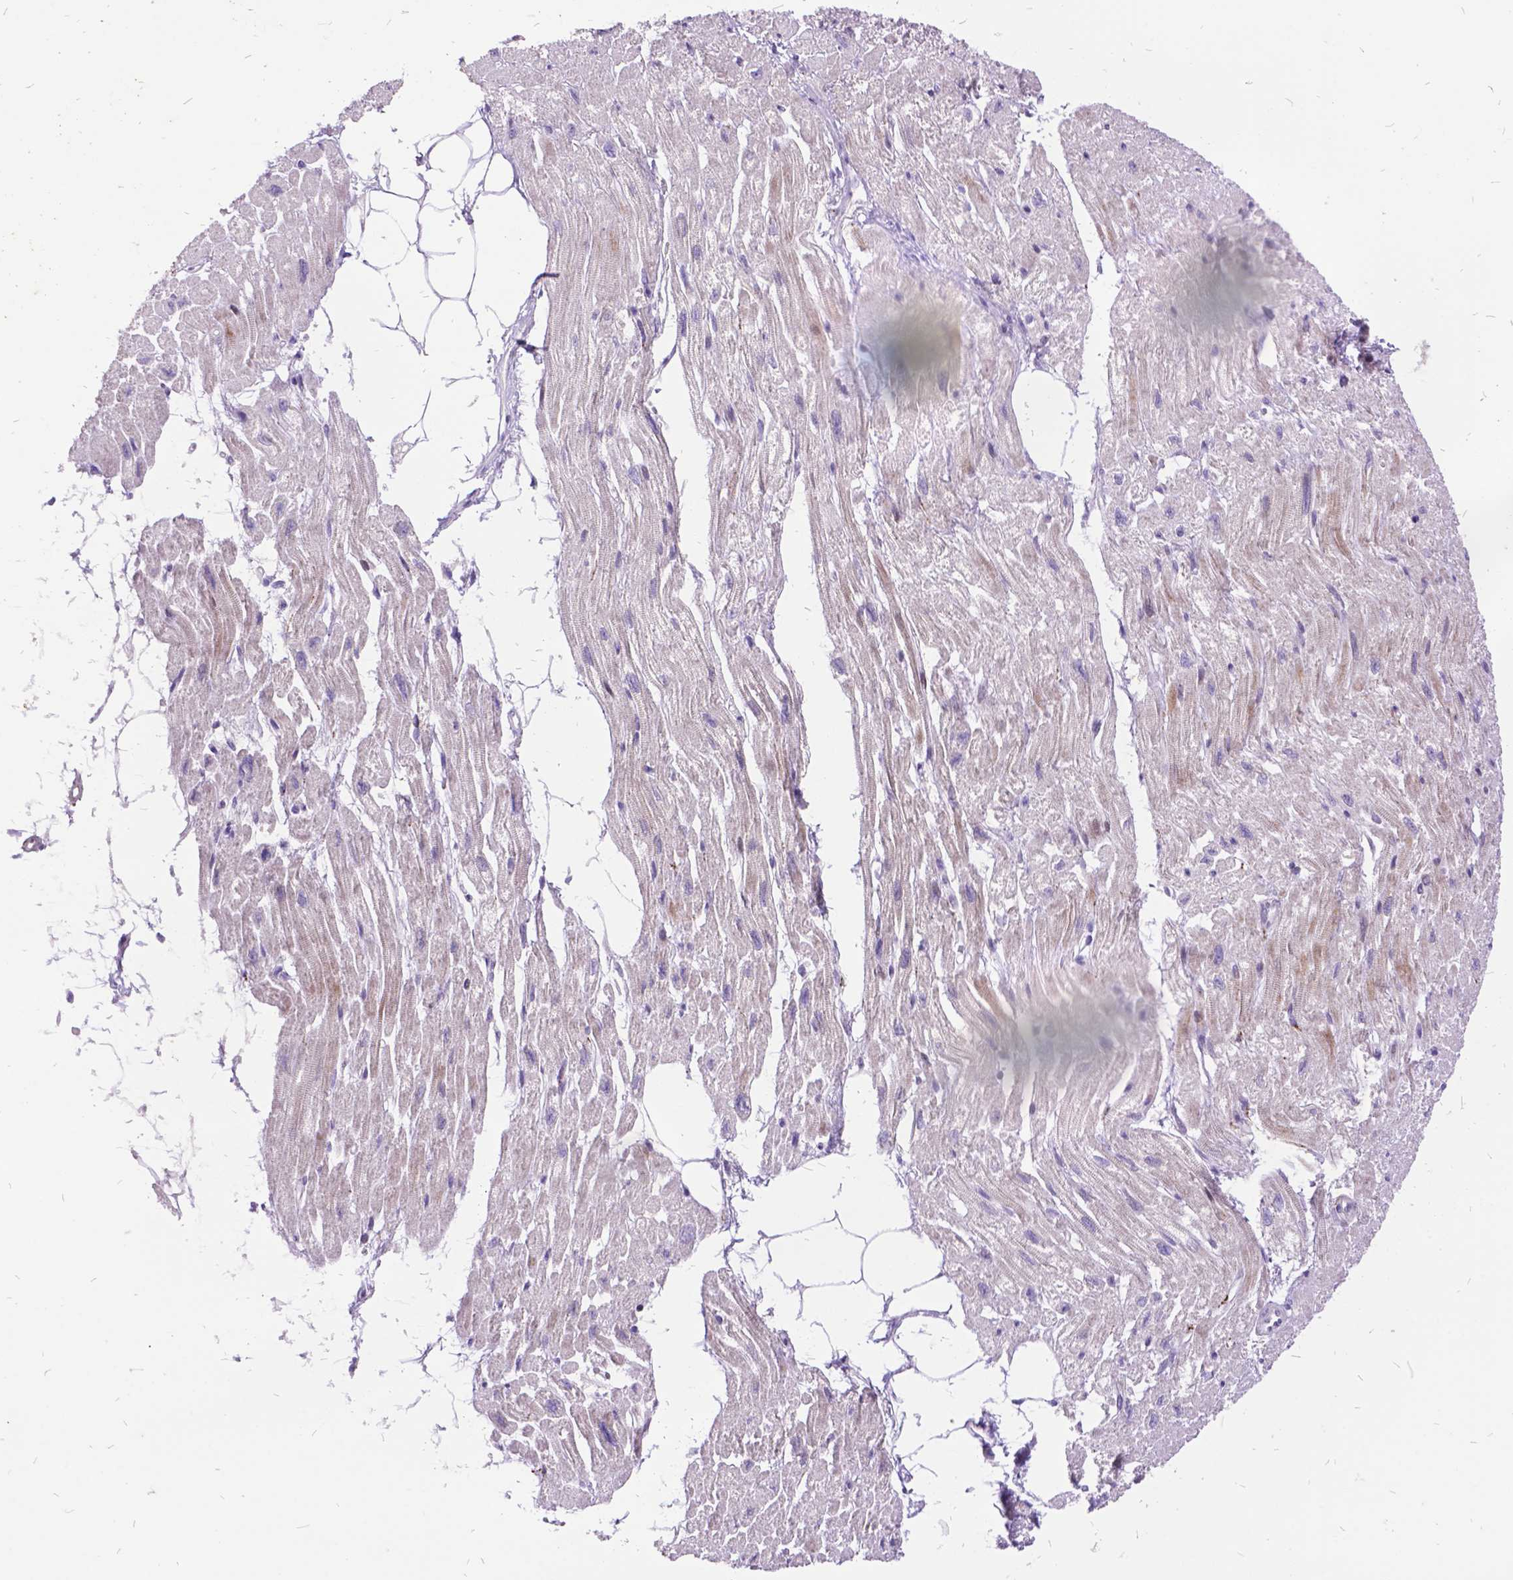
{"staining": {"intensity": "moderate", "quantity": "25%-75%", "location": "cytoplasmic/membranous"}, "tissue": "heart muscle", "cell_type": "Cardiomyocytes", "image_type": "normal", "snomed": [{"axis": "morphology", "description": "Normal tissue, NOS"}, {"axis": "topography", "description": "Heart"}], "caption": "Immunohistochemistry (DAB) staining of benign heart muscle reveals moderate cytoplasmic/membranous protein positivity in about 25%-75% of cardiomyocytes. (DAB IHC, brown staining for protein, blue staining for nuclei).", "gene": "ITGB6", "patient": {"sex": "female", "age": 62}}